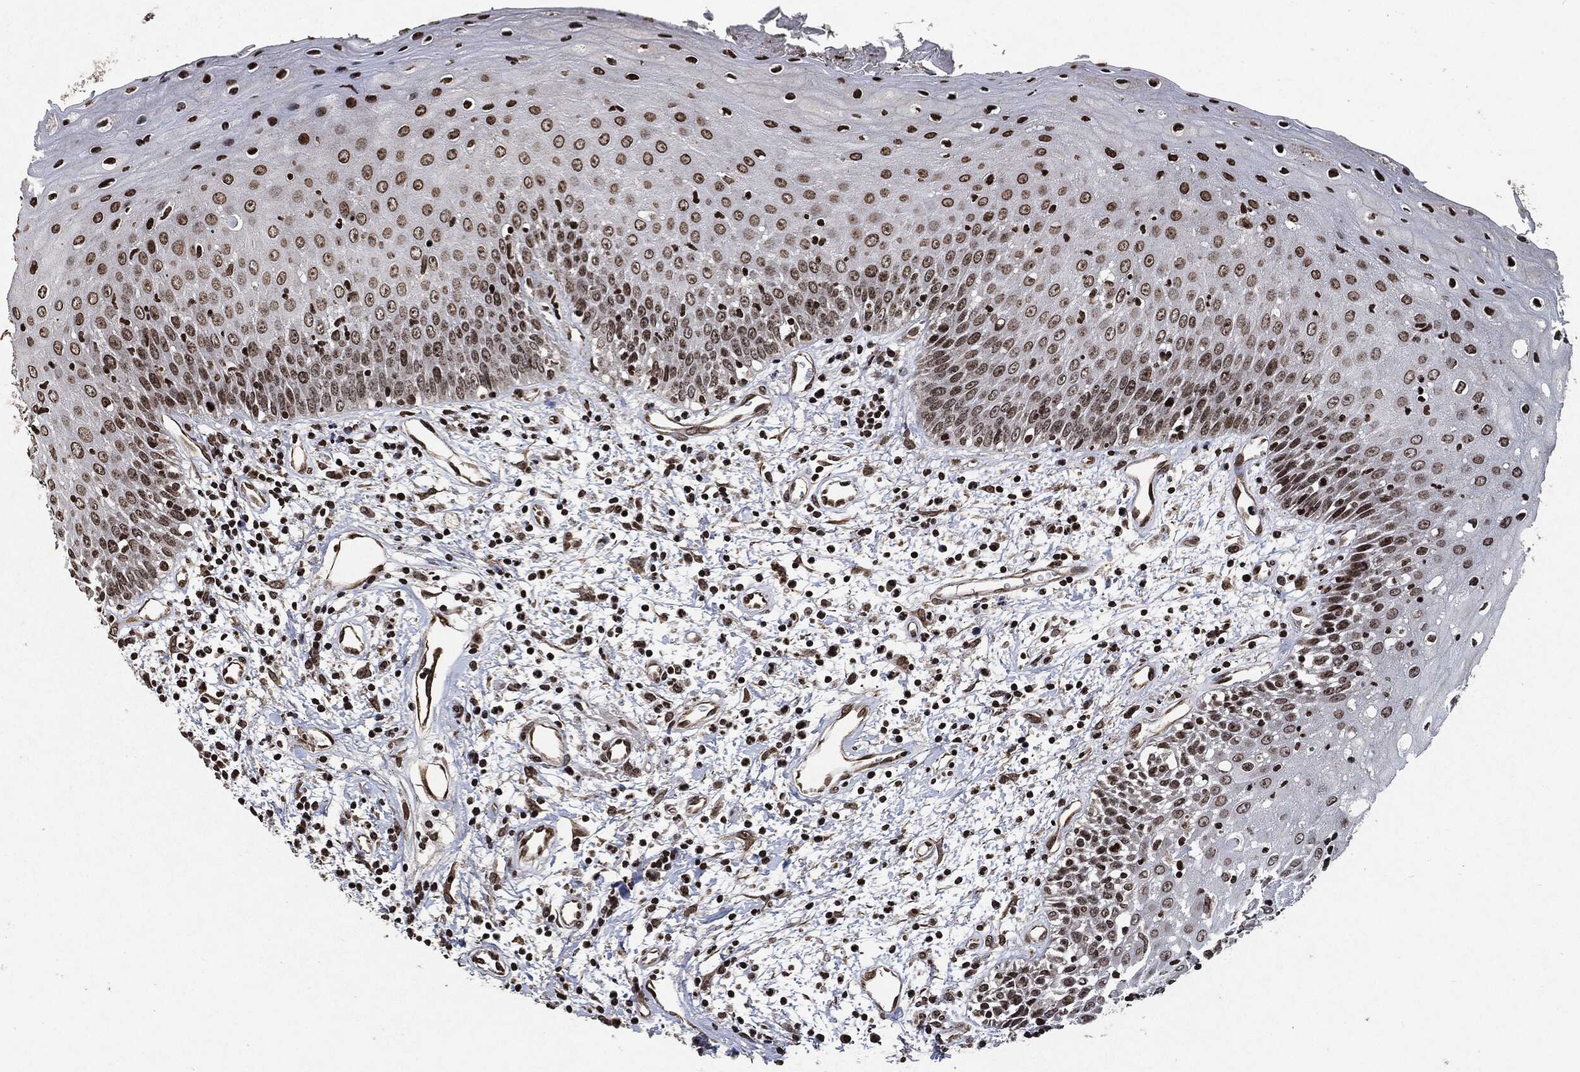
{"staining": {"intensity": "strong", "quantity": "25%-75%", "location": "nuclear"}, "tissue": "oral mucosa", "cell_type": "Squamous epithelial cells", "image_type": "normal", "snomed": [{"axis": "morphology", "description": "Normal tissue, NOS"}, {"axis": "morphology", "description": "Squamous cell carcinoma, NOS"}, {"axis": "topography", "description": "Skeletal muscle"}, {"axis": "topography", "description": "Oral tissue"}, {"axis": "topography", "description": "Head-Neck"}], "caption": "Immunohistochemistry image of normal oral mucosa stained for a protein (brown), which exhibits high levels of strong nuclear positivity in about 25%-75% of squamous epithelial cells.", "gene": "JUN", "patient": {"sex": "female", "age": 84}}